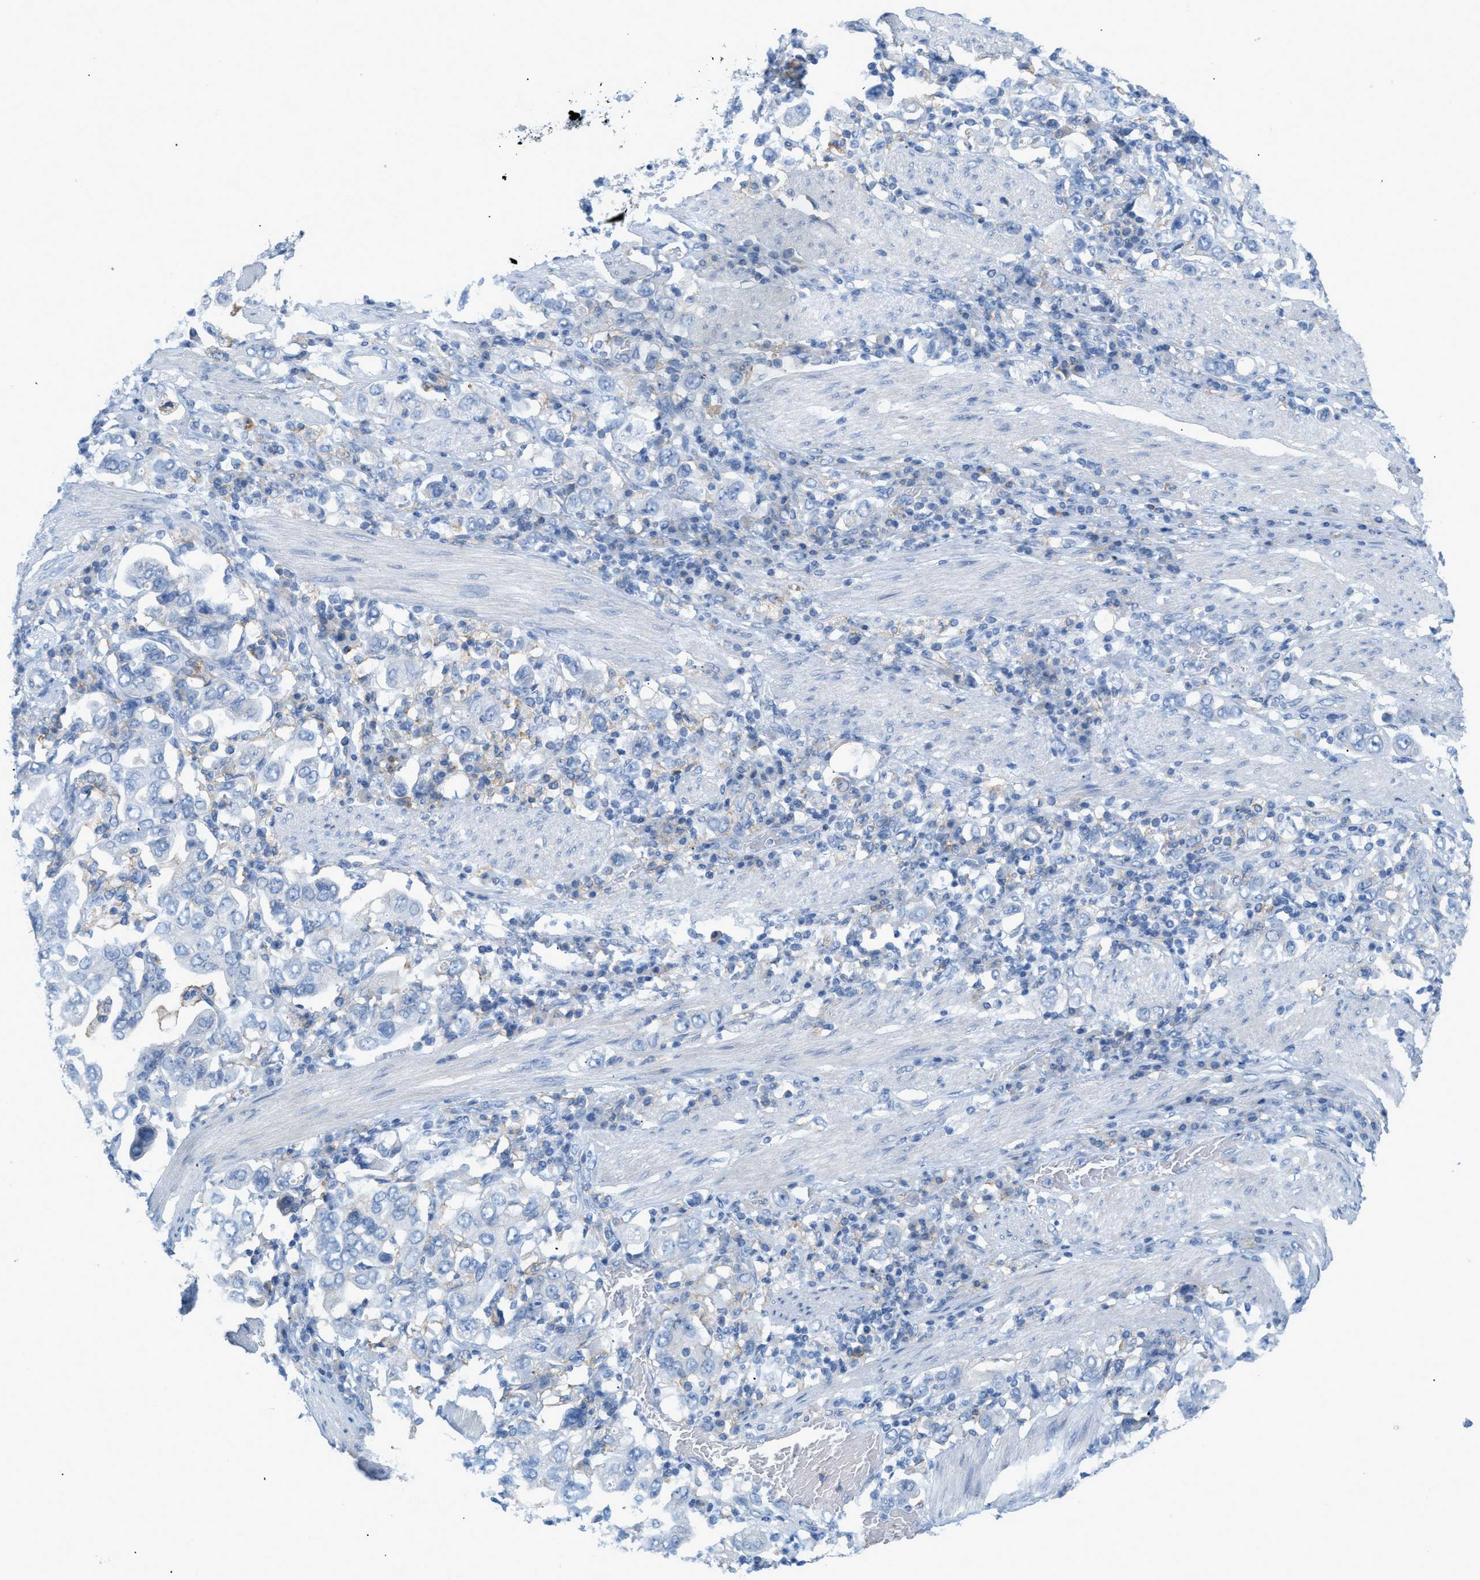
{"staining": {"intensity": "negative", "quantity": "none", "location": "none"}, "tissue": "stomach cancer", "cell_type": "Tumor cells", "image_type": "cancer", "snomed": [{"axis": "morphology", "description": "Adenocarcinoma, NOS"}, {"axis": "topography", "description": "Stomach, upper"}], "caption": "Stomach cancer stained for a protein using immunohistochemistry (IHC) demonstrates no positivity tumor cells.", "gene": "SLC3A2", "patient": {"sex": "male", "age": 62}}